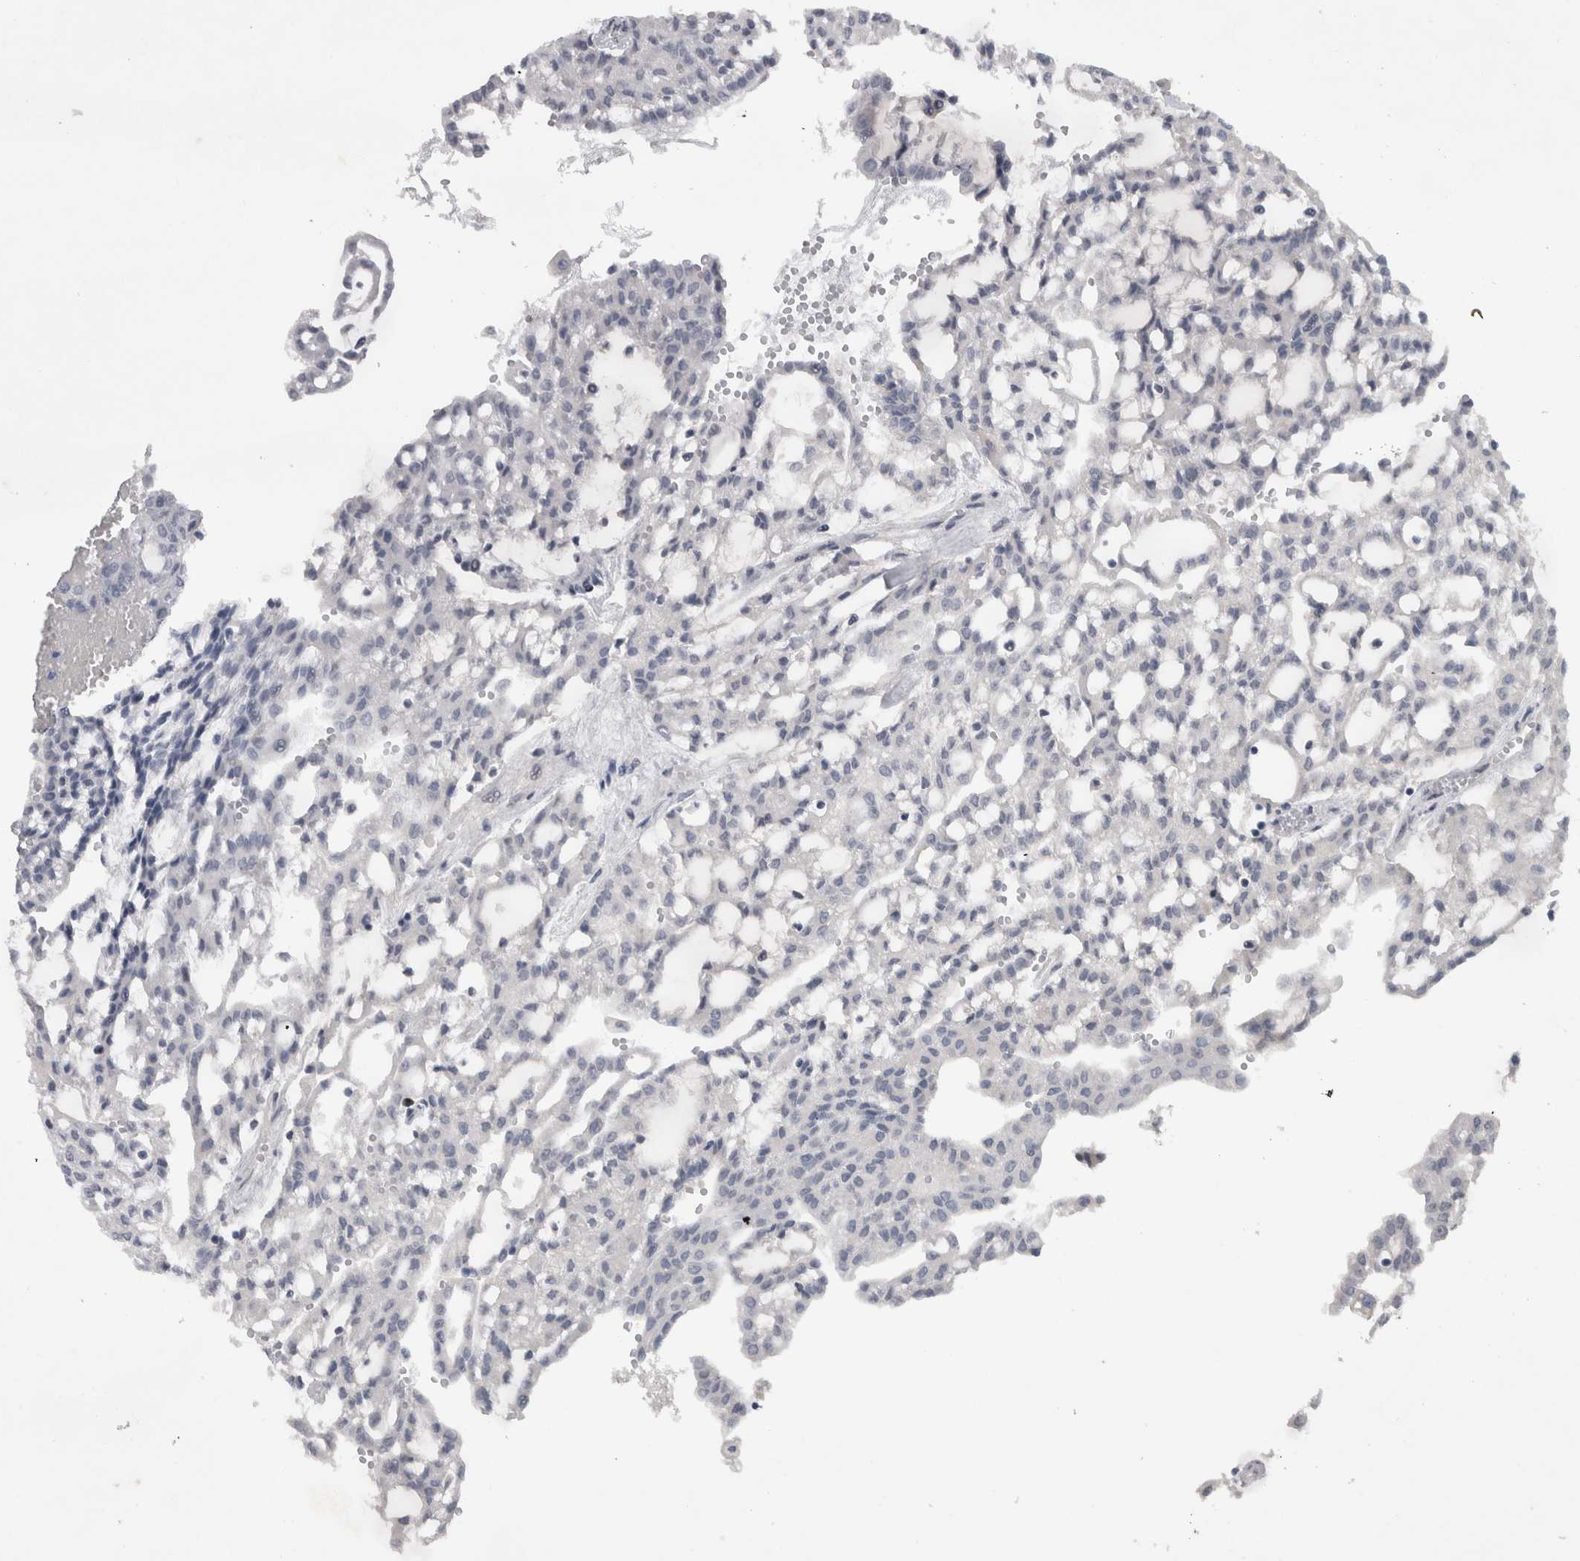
{"staining": {"intensity": "negative", "quantity": "none", "location": "none"}, "tissue": "renal cancer", "cell_type": "Tumor cells", "image_type": "cancer", "snomed": [{"axis": "morphology", "description": "Adenocarcinoma, NOS"}, {"axis": "topography", "description": "Kidney"}], "caption": "Image shows no significant protein expression in tumor cells of renal adenocarcinoma. Nuclei are stained in blue.", "gene": "KIF18B", "patient": {"sex": "male", "age": 63}}